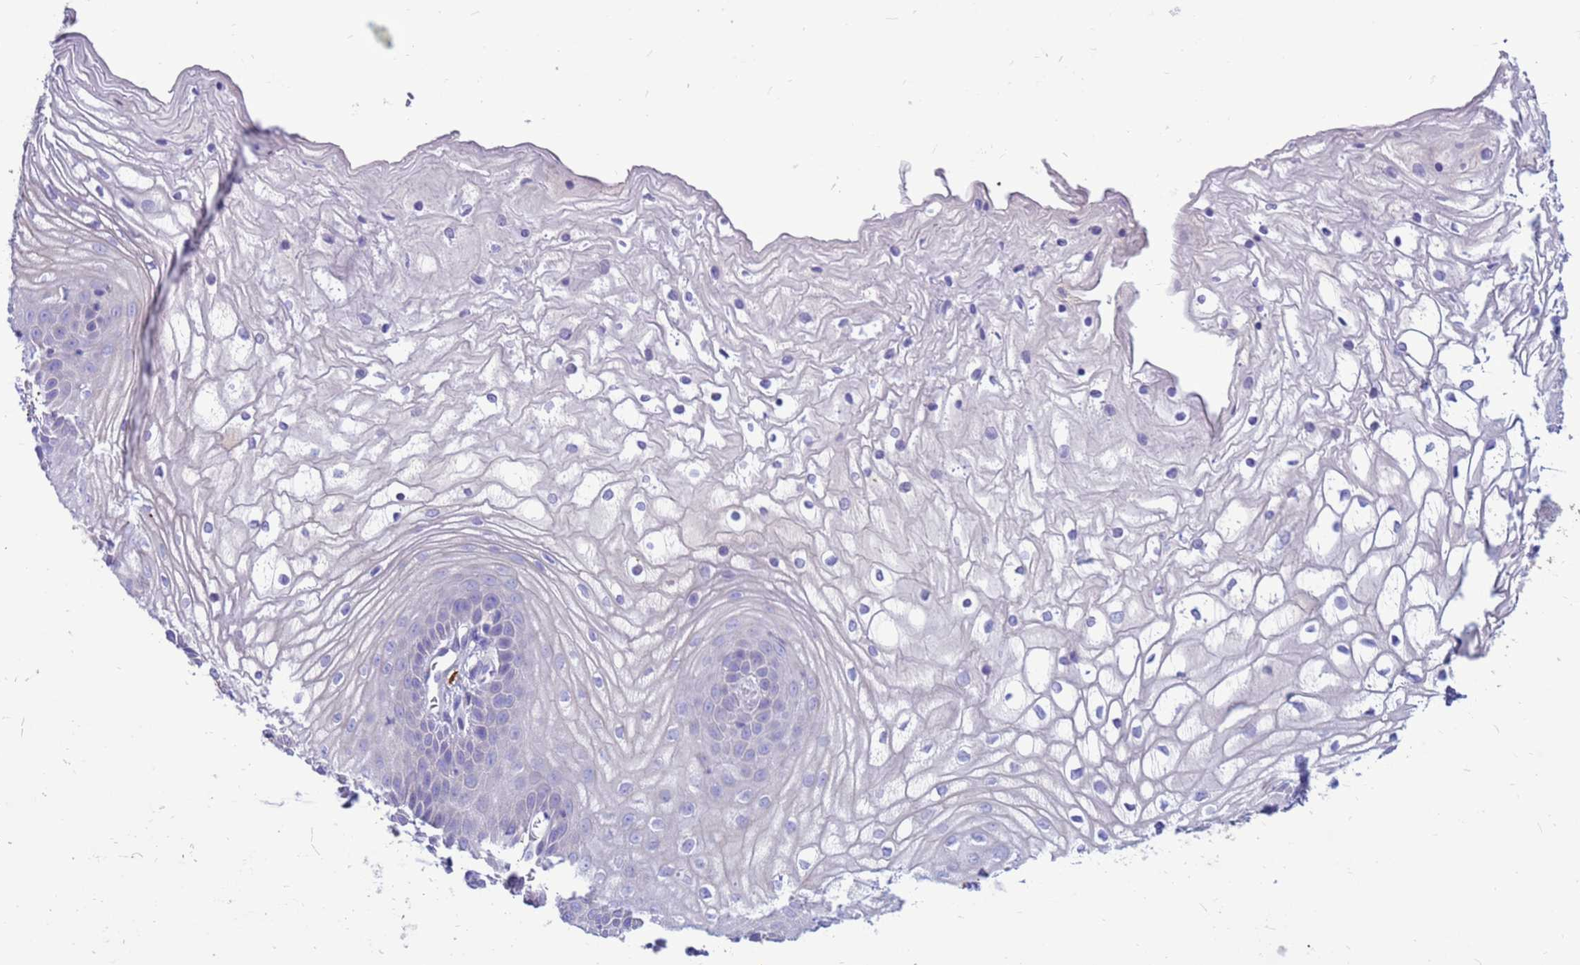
{"staining": {"intensity": "negative", "quantity": "none", "location": "none"}, "tissue": "vagina", "cell_type": "Squamous epithelial cells", "image_type": "normal", "snomed": [{"axis": "morphology", "description": "Normal tissue, NOS"}, {"axis": "topography", "description": "Vagina"}, {"axis": "topography", "description": "Cervix"}], "caption": "High power microscopy micrograph of an IHC histopathology image of unremarkable vagina, revealing no significant expression in squamous epithelial cells.", "gene": "PDE10A", "patient": {"sex": "female", "age": 40}}